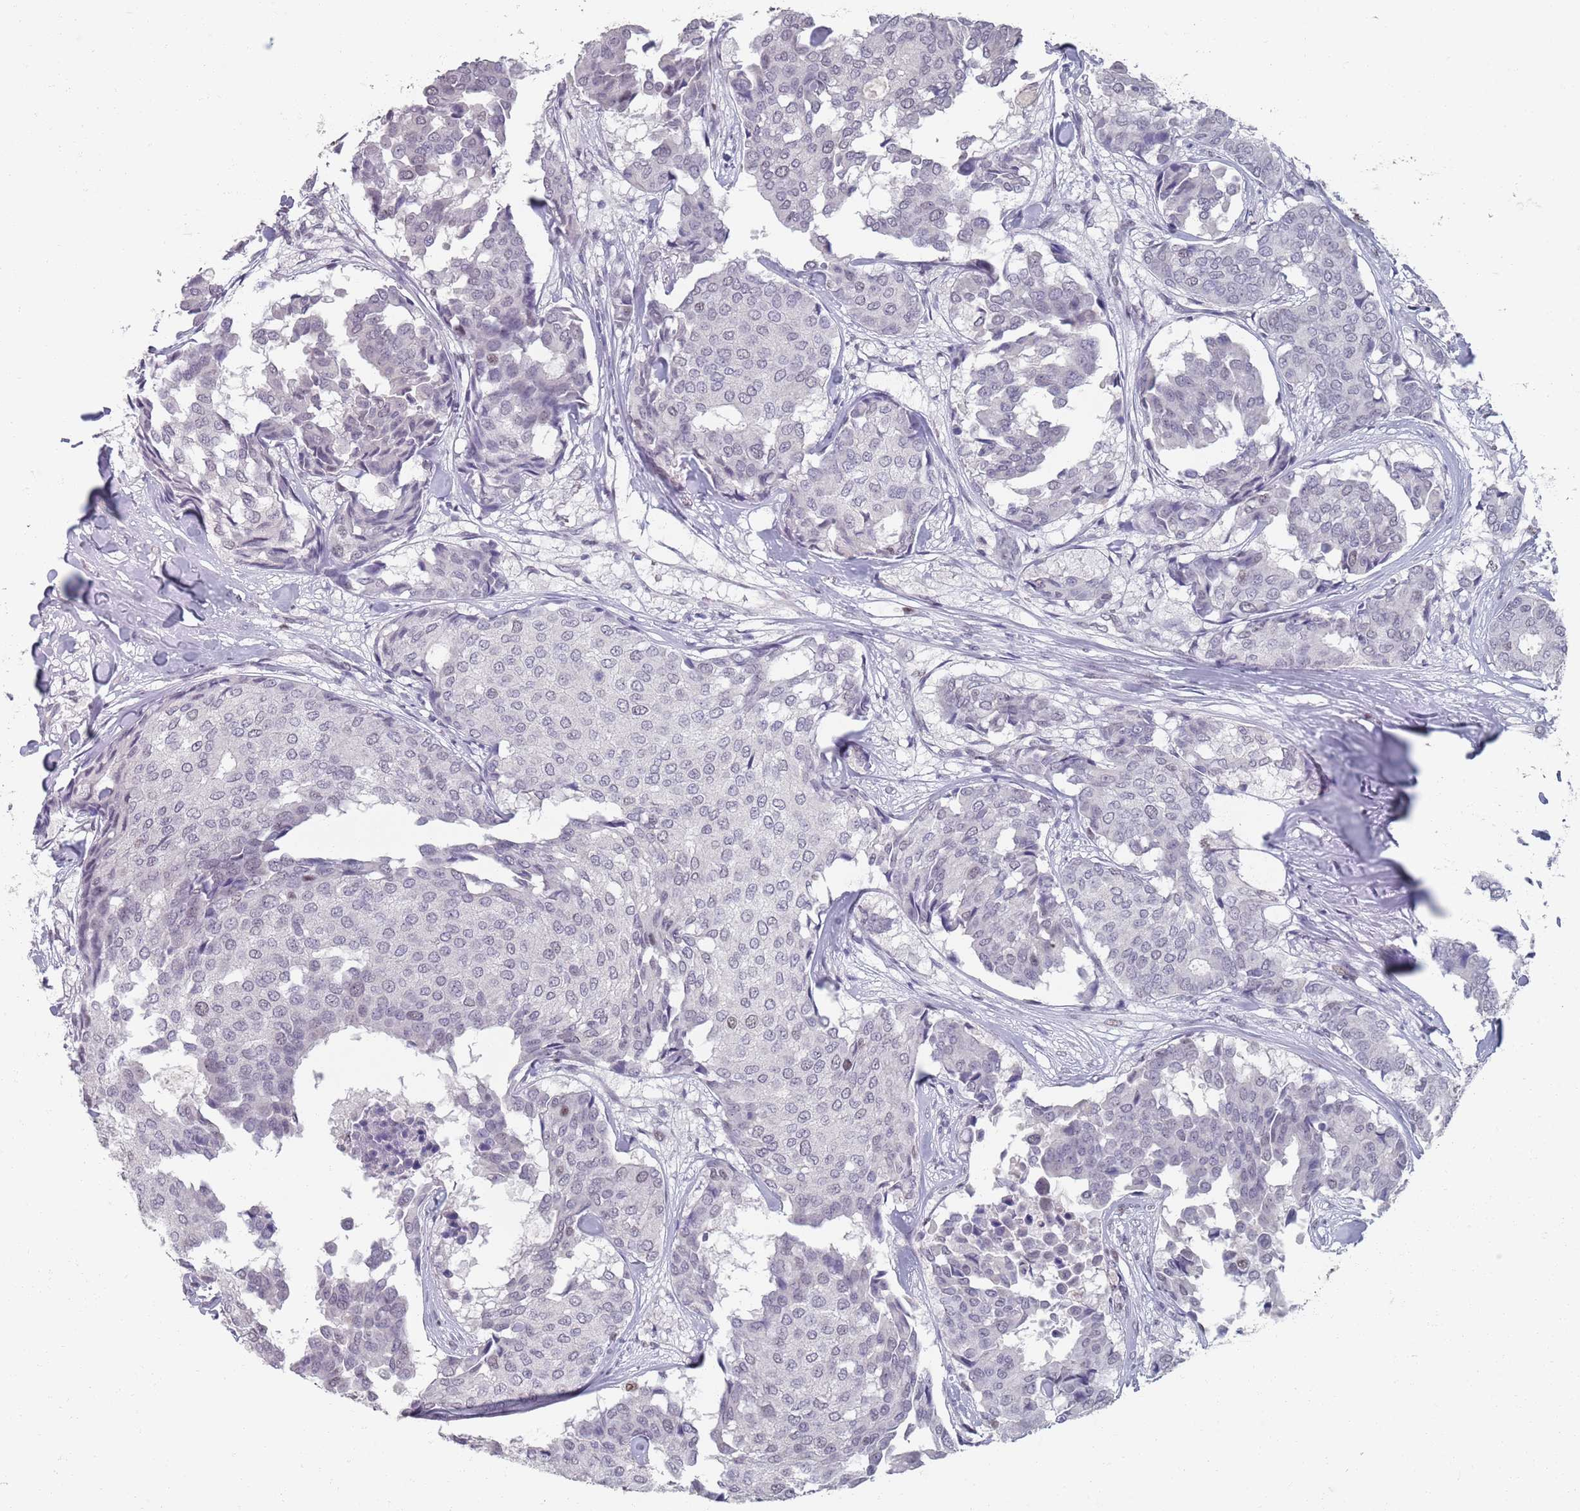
{"staining": {"intensity": "weak", "quantity": "<25%", "location": "nuclear"}, "tissue": "breast cancer", "cell_type": "Tumor cells", "image_type": "cancer", "snomed": [{"axis": "morphology", "description": "Duct carcinoma"}, {"axis": "topography", "description": "Breast"}], "caption": "DAB immunohistochemical staining of breast cancer (invasive ductal carcinoma) exhibits no significant expression in tumor cells.", "gene": "SAMD1", "patient": {"sex": "female", "age": 75}}